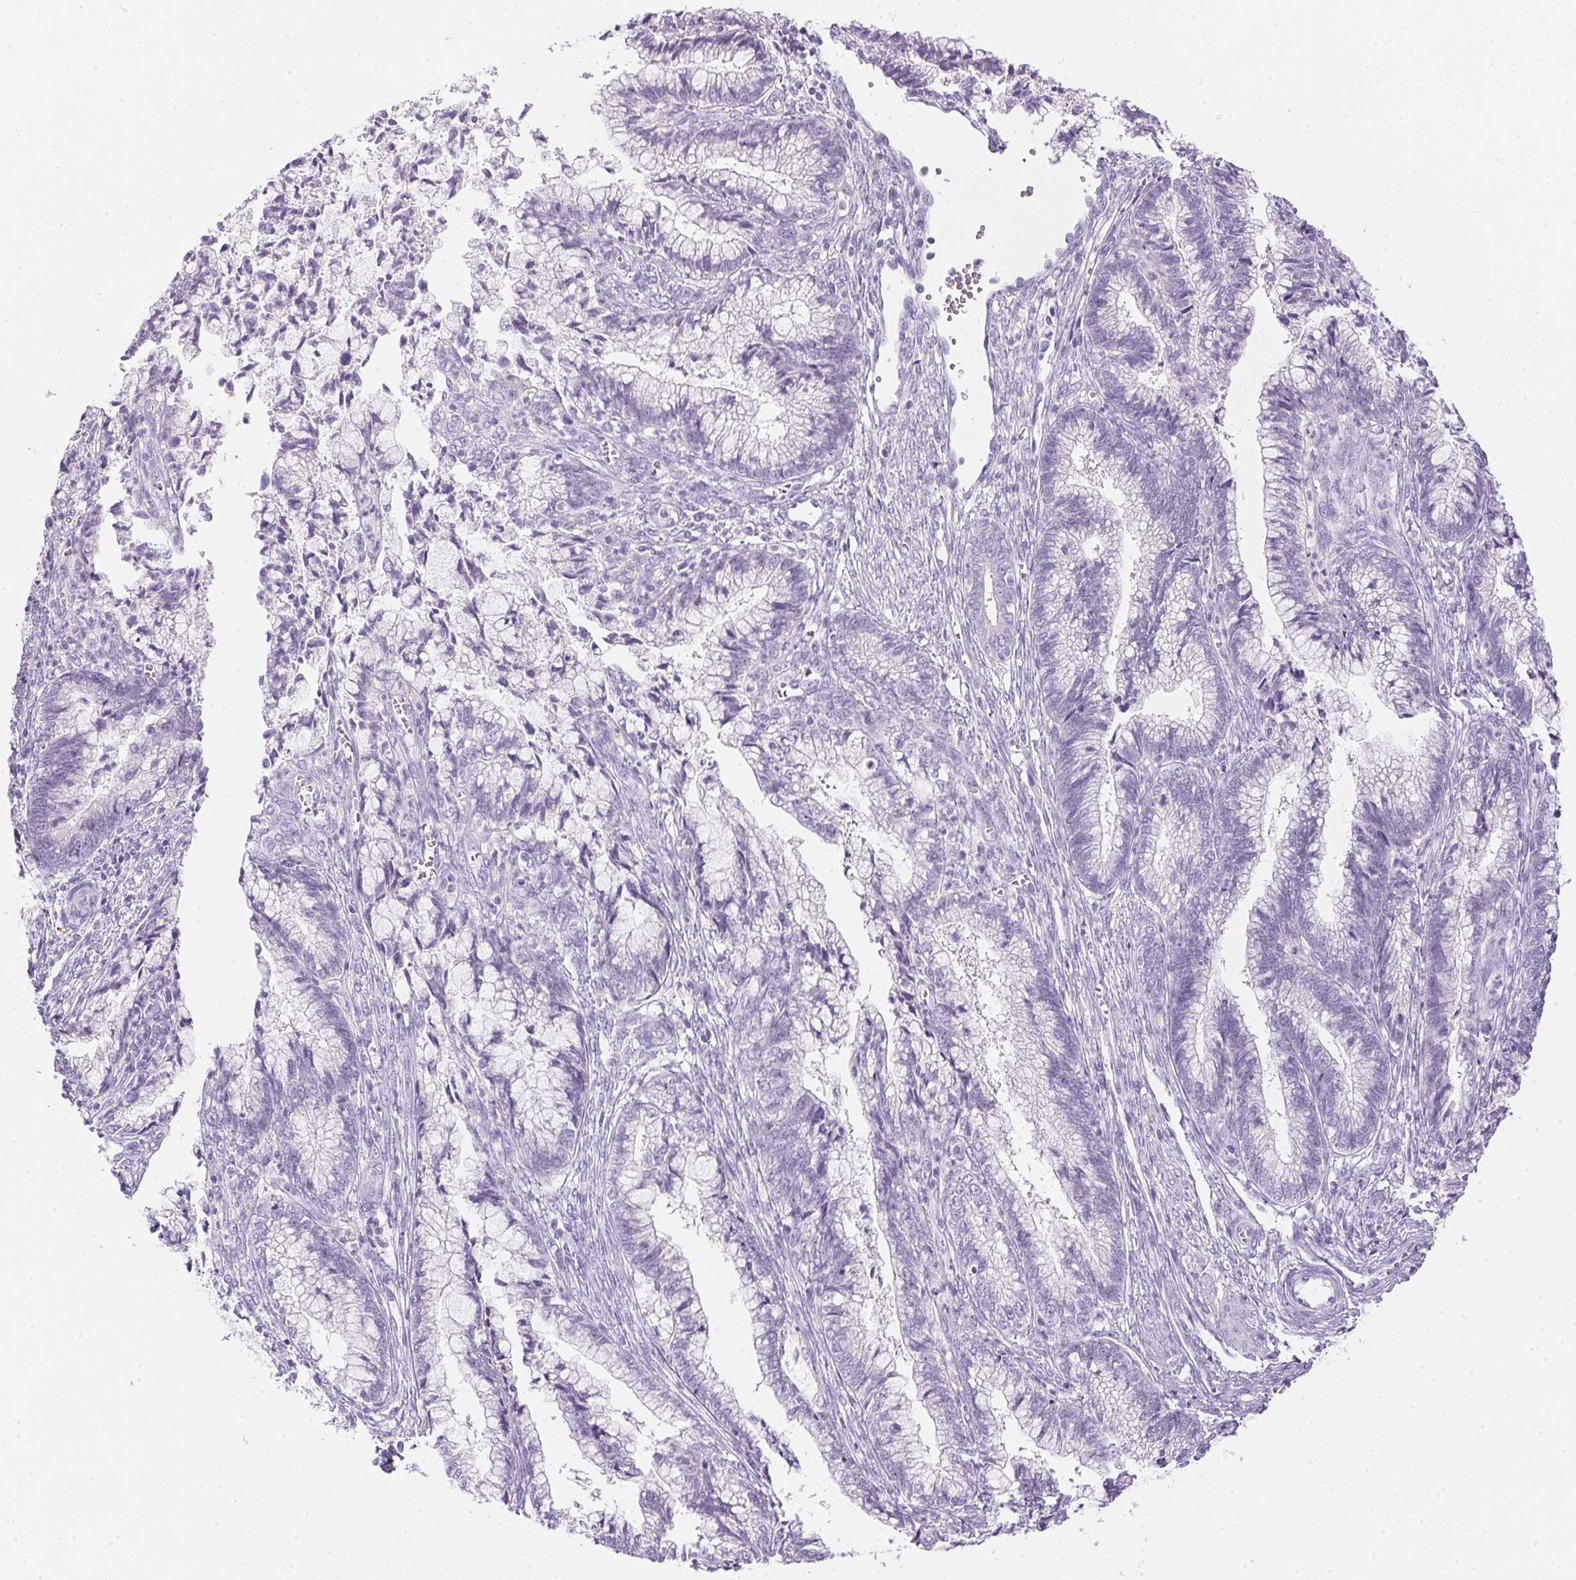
{"staining": {"intensity": "negative", "quantity": "none", "location": "none"}, "tissue": "cervical cancer", "cell_type": "Tumor cells", "image_type": "cancer", "snomed": [{"axis": "morphology", "description": "Adenocarcinoma, NOS"}, {"axis": "topography", "description": "Cervix"}], "caption": "Photomicrograph shows no protein expression in tumor cells of cervical adenocarcinoma tissue. (DAB (3,3'-diaminobenzidine) IHC visualized using brightfield microscopy, high magnification).", "gene": "ATP6V1G3", "patient": {"sex": "female", "age": 44}}